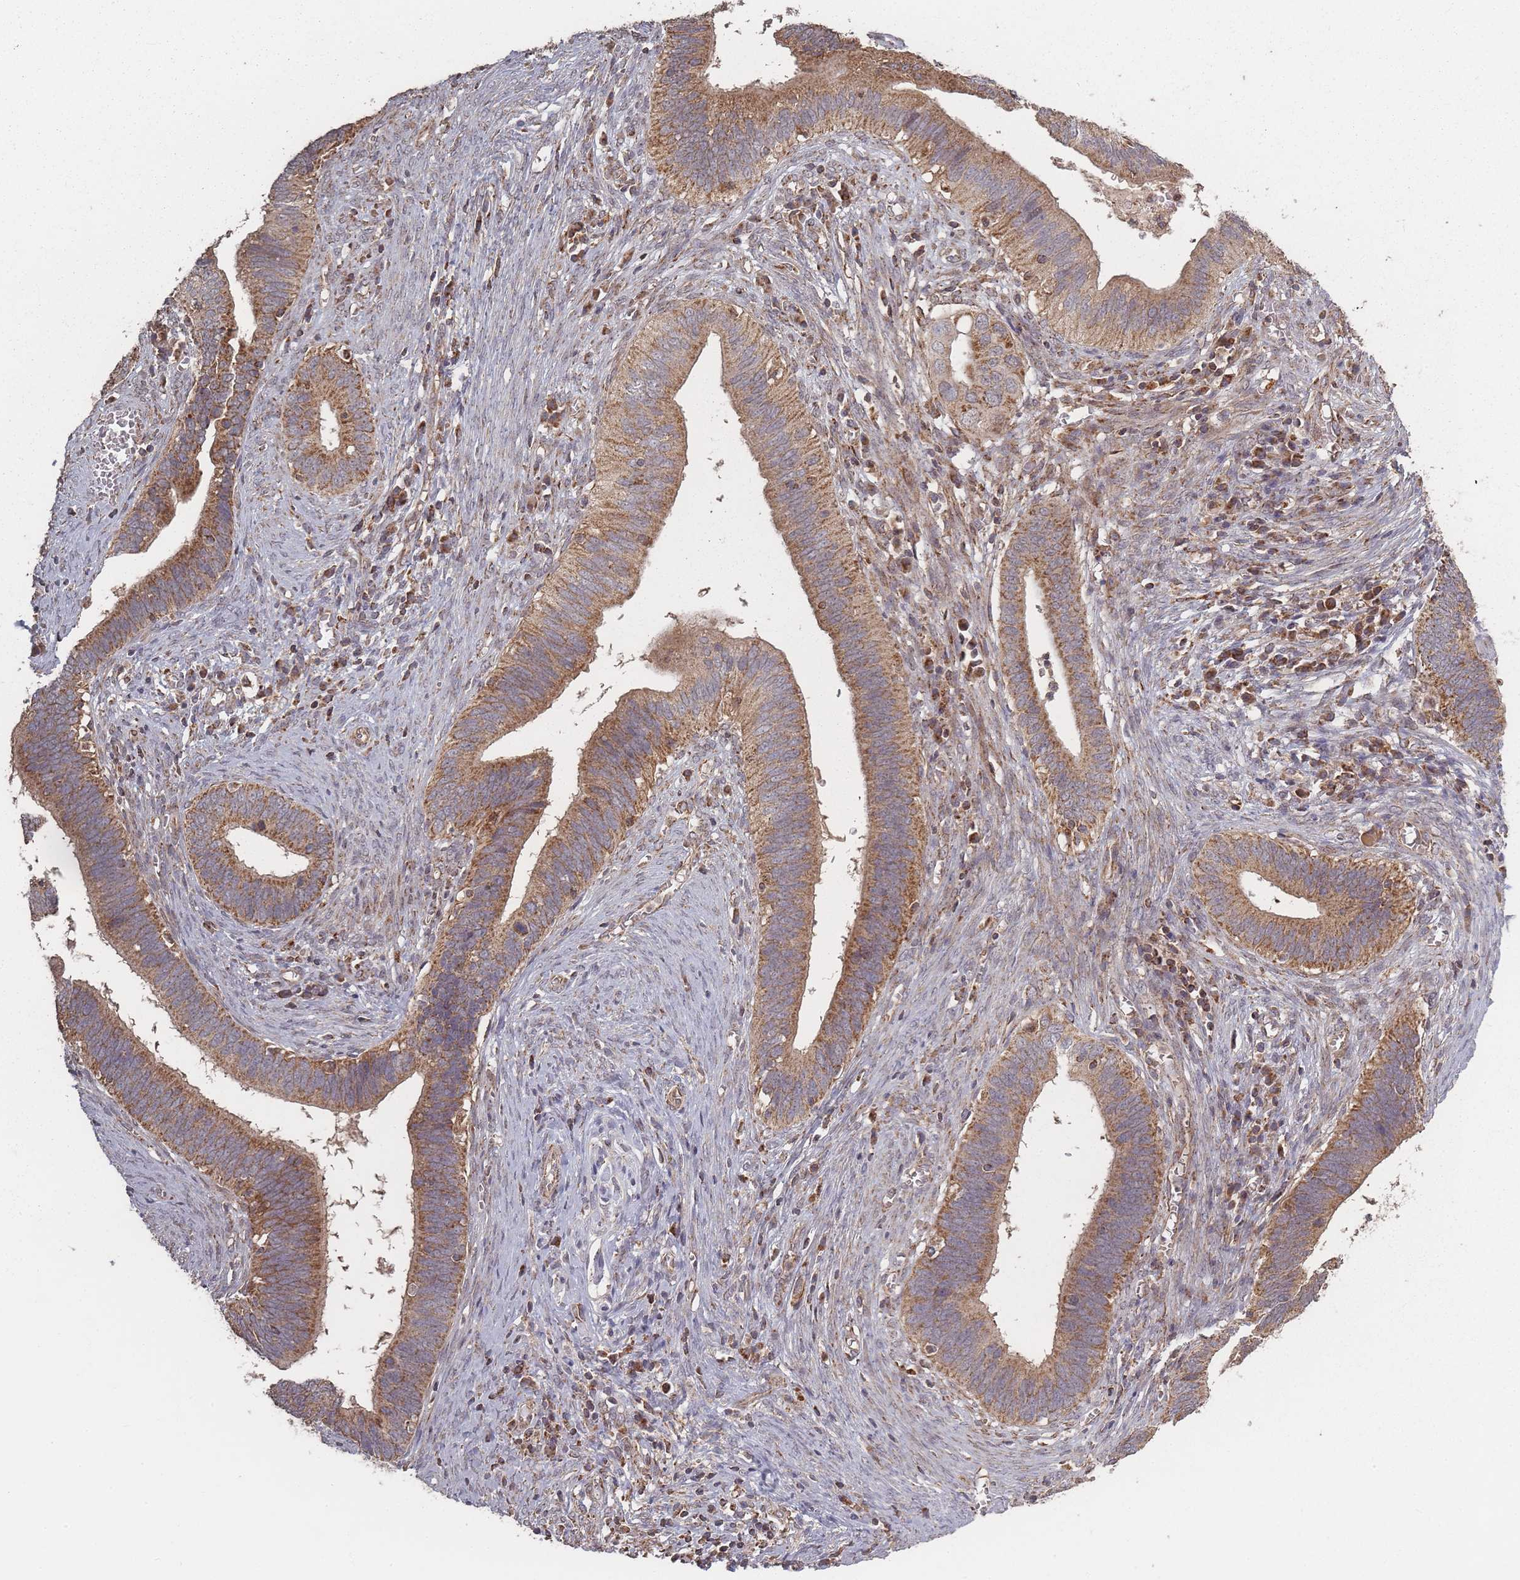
{"staining": {"intensity": "moderate", "quantity": ">75%", "location": "cytoplasmic/membranous"}, "tissue": "cervical cancer", "cell_type": "Tumor cells", "image_type": "cancer", "snomed": [{"axis": "morphology", "description": "Adenocarcinoma, NOS"}, {"axis": "topography", "description": "Cervix"}], "caption": "Immunohistochemistry (IHC) of cervical cancer (adenocarcinoma) shows medium levels of moderate cytoplasmic/membranous staining in about >75% of tumor cells.", "gene": "LYRM7", "patient": {"sex": "female", "age": 42}}